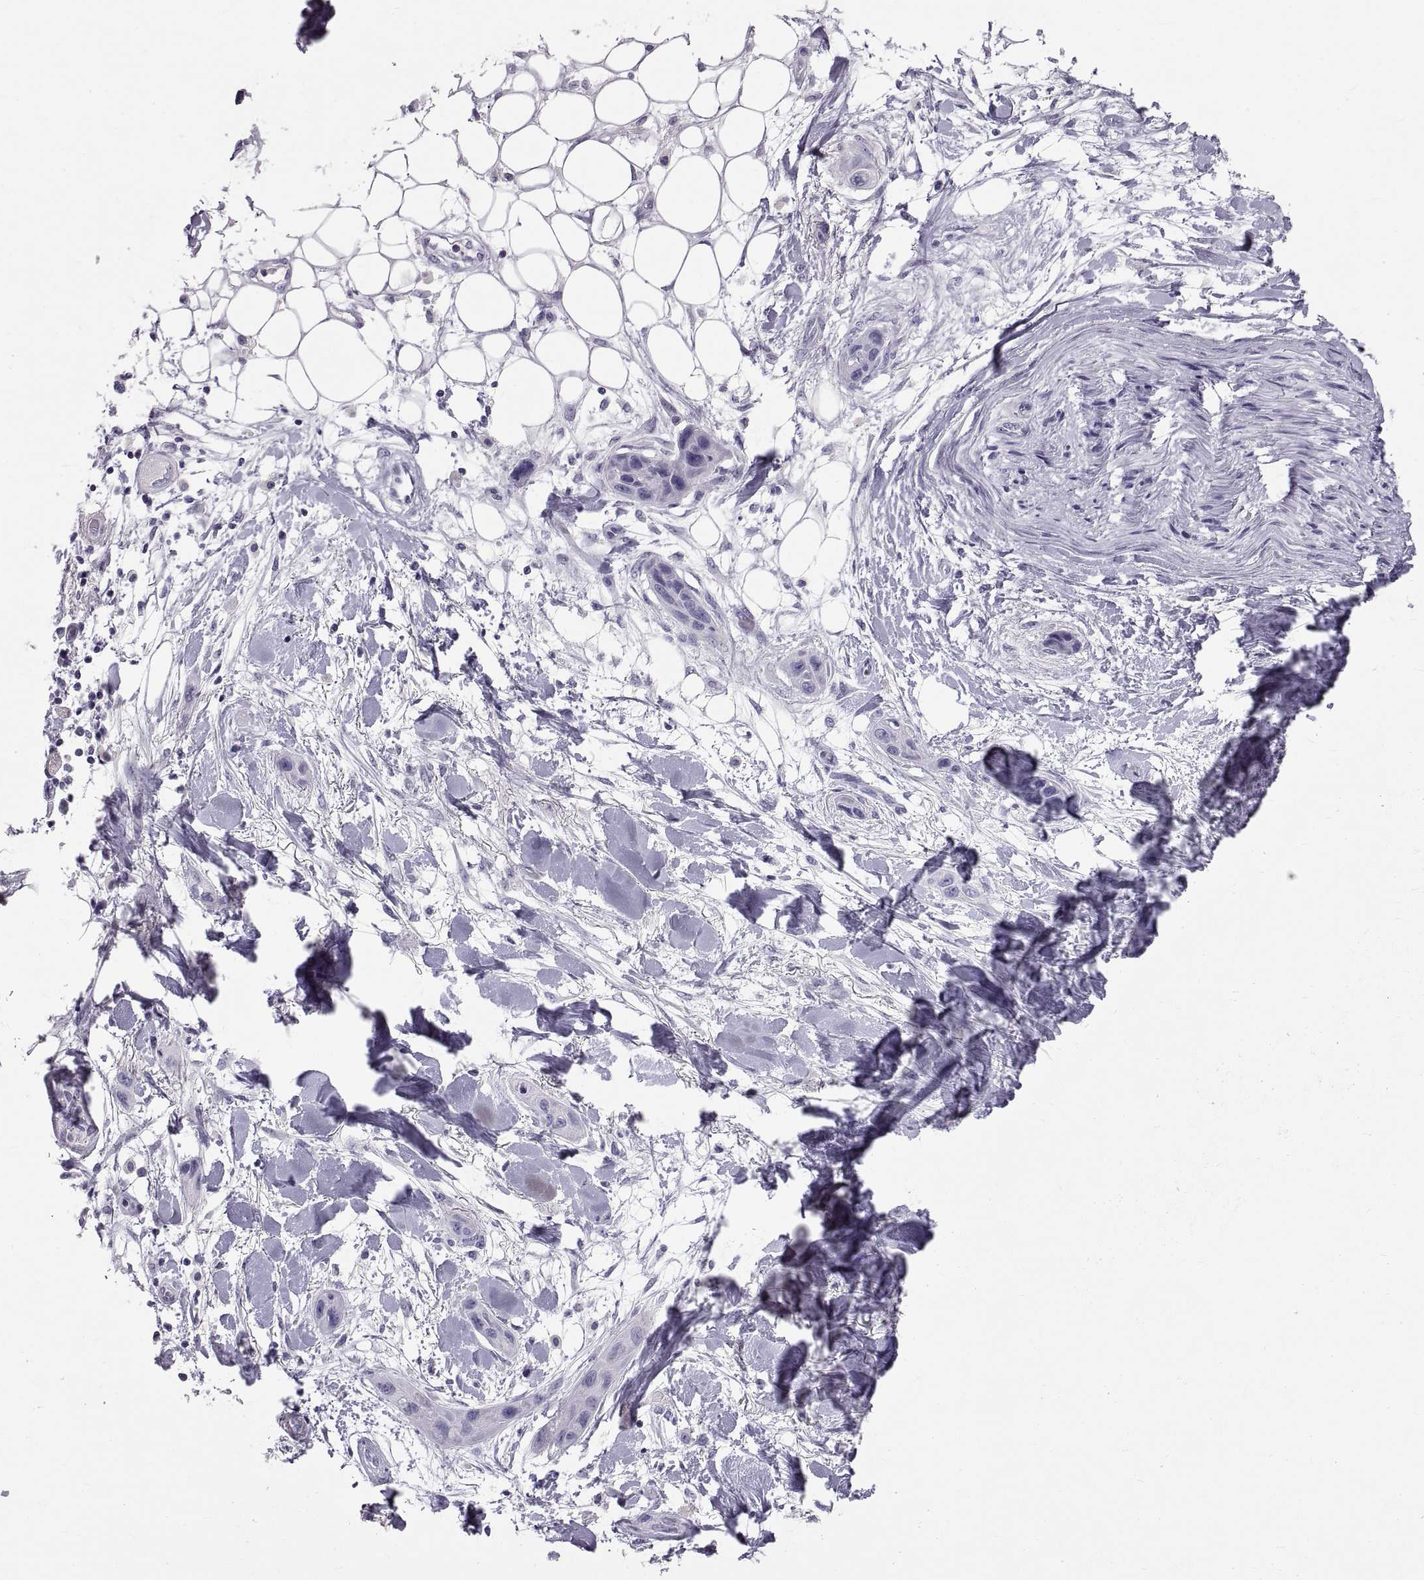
{"staining": {"intensity": "negative", "quantity": "none", "location": "none"}, "tissue": "skin cancer", "cell_type": "Tumor cells", "image_type": "cancer", "snomed": [{"axis": "morphology", "description": "Squamous cell carcinoma, NOS"}, {"axis": "topography", "description": "Skin"}], "caption": "A high-resolution photomicrograph shows immunohistochemistry (IHC) staining of squamous cell carcinoma (skin), which shows no significant staining in tumor cells.", "gene": "WFDC8", "patient": {"sex": "male", "age": 79}}